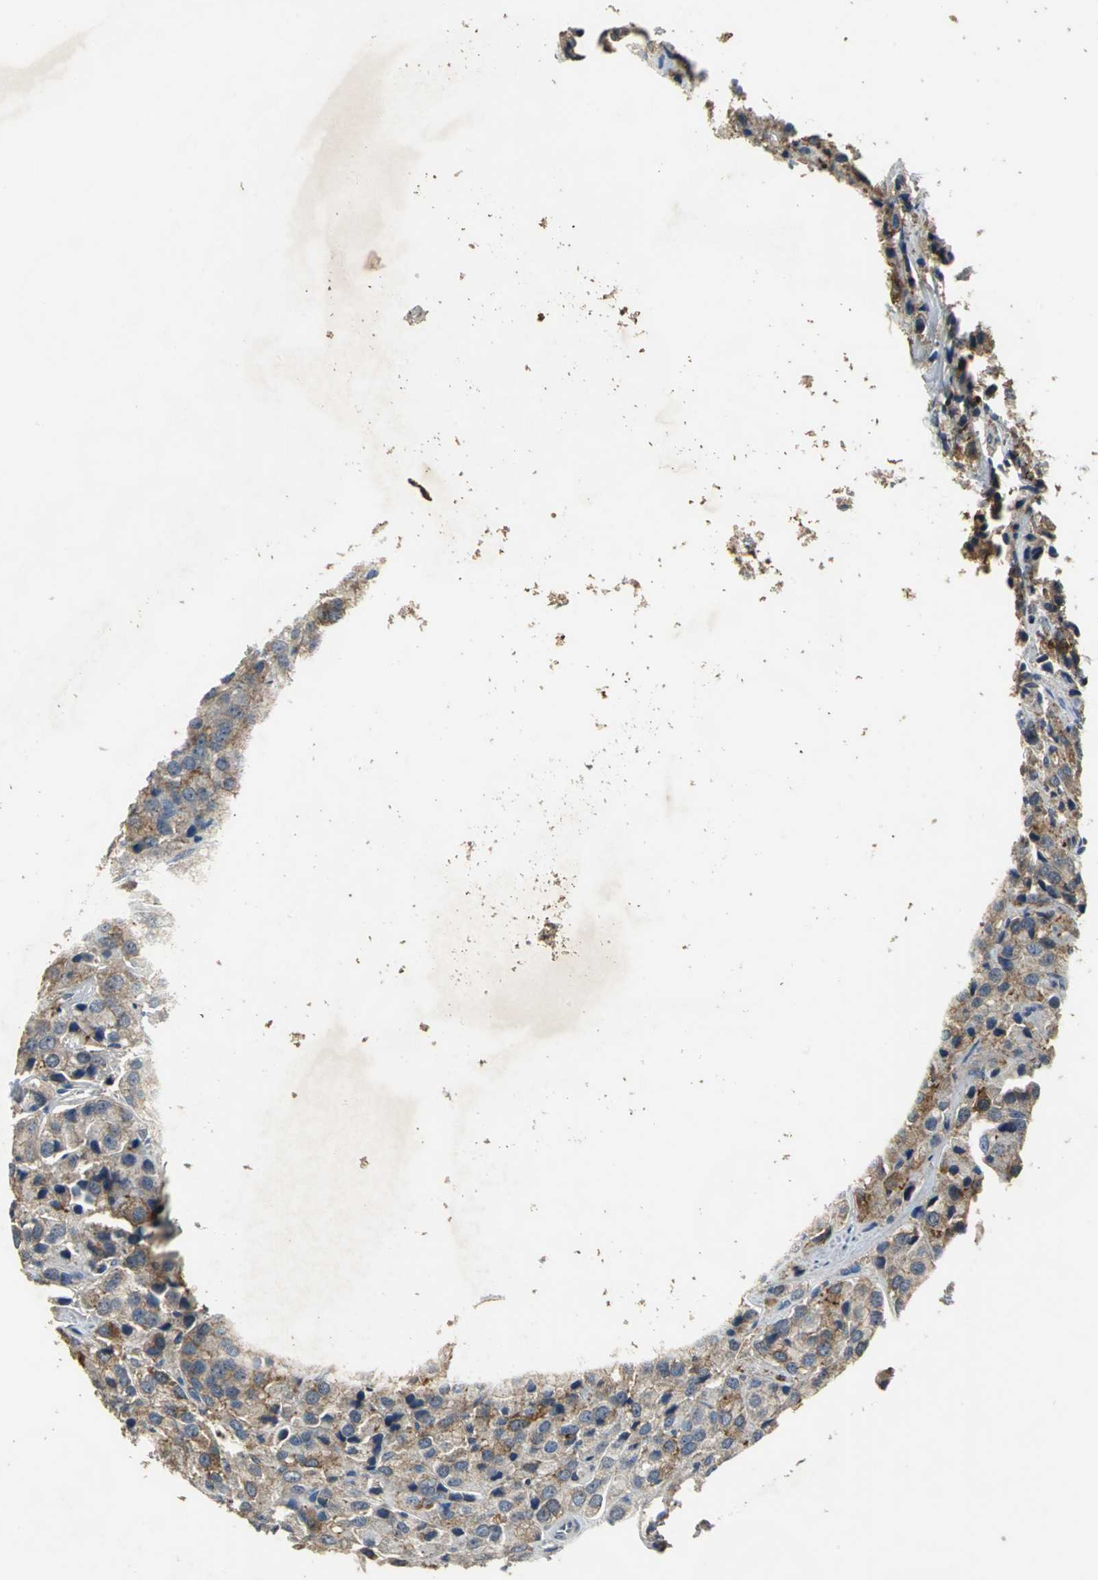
{"staining": {"intensity": "moderate", "quantity": ">75%", "location": "cytoplasmic/membranous"}, "tissue": "prostate cancer", "cell_type": "Tumor cells", "image_type": "cancer", "snomed": [{"axis": "morphology", "description": "Adenocarcinoma, High grade"}, {"axis": "topography", "description": "Prostate"}], "caption": "DAB (3,3'-diaminobenzidine) immunohistochemical staining of prostate cancer displays moderate cytoplasmic/membranous protein expression in about >75% of tumor cells.", "gene": "OCLN", "patient": {"sex": "male", "age": 70}}